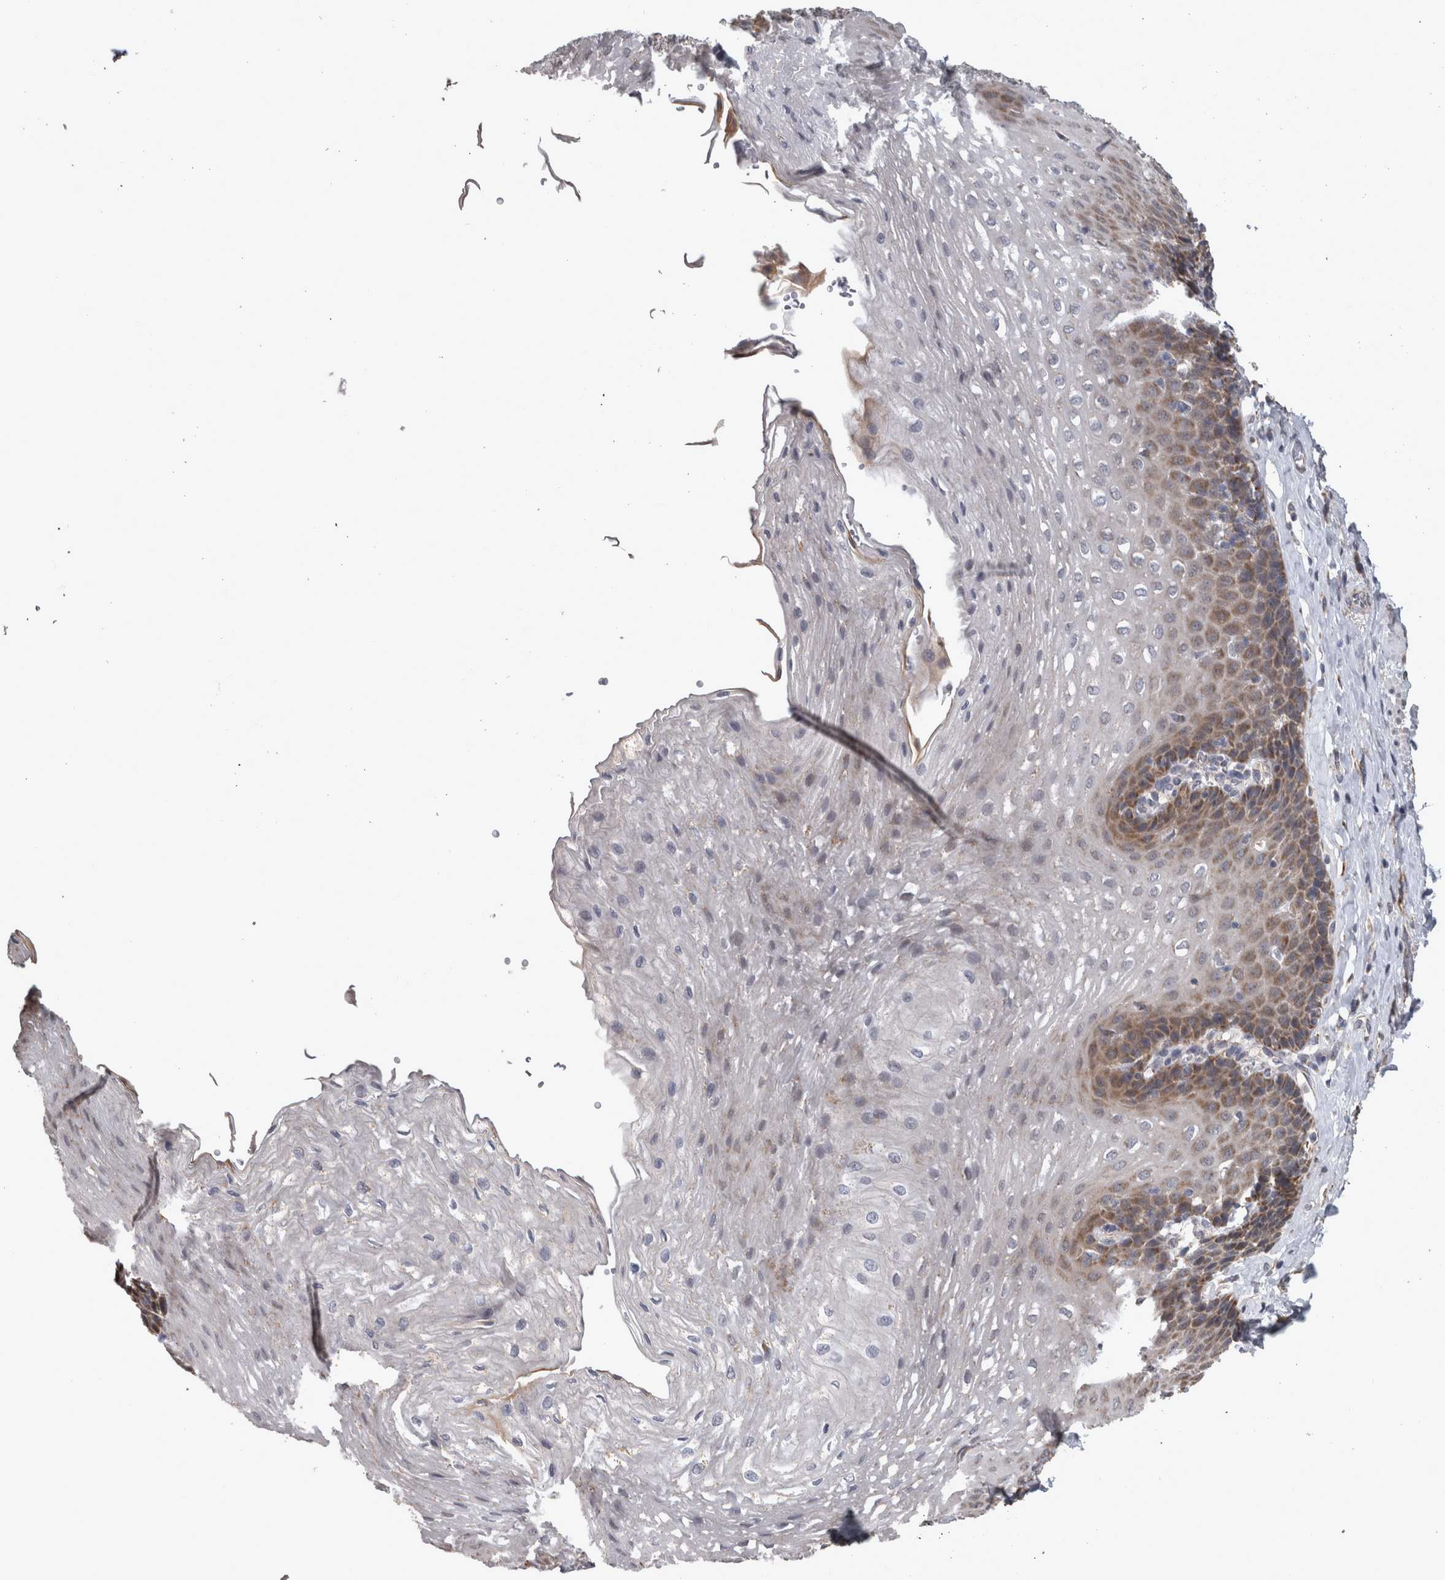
{"staining": {"intensity": "moderate", "quantity": "25%-75%", "location": "cytoplasmic/membranous"}, "tissue": "esophagus", "cell_type": "Squamous epithelial cells", "image_type": "normal", "snomed": [{"axis": "morphology", "description": "Normal tissue, NOS"}, {"axis": "topography", "description": "Esophagus"}], "caption": "A histopathology image showing moderate cytoplasmic/membranous positivity in about 25%-75% of squamous epithelial cells in unremarkable esophagus, as visualized by brown immunohistochemical staining.", "gene": "DBT", "patient": {"sex": "female", "age": 66}}